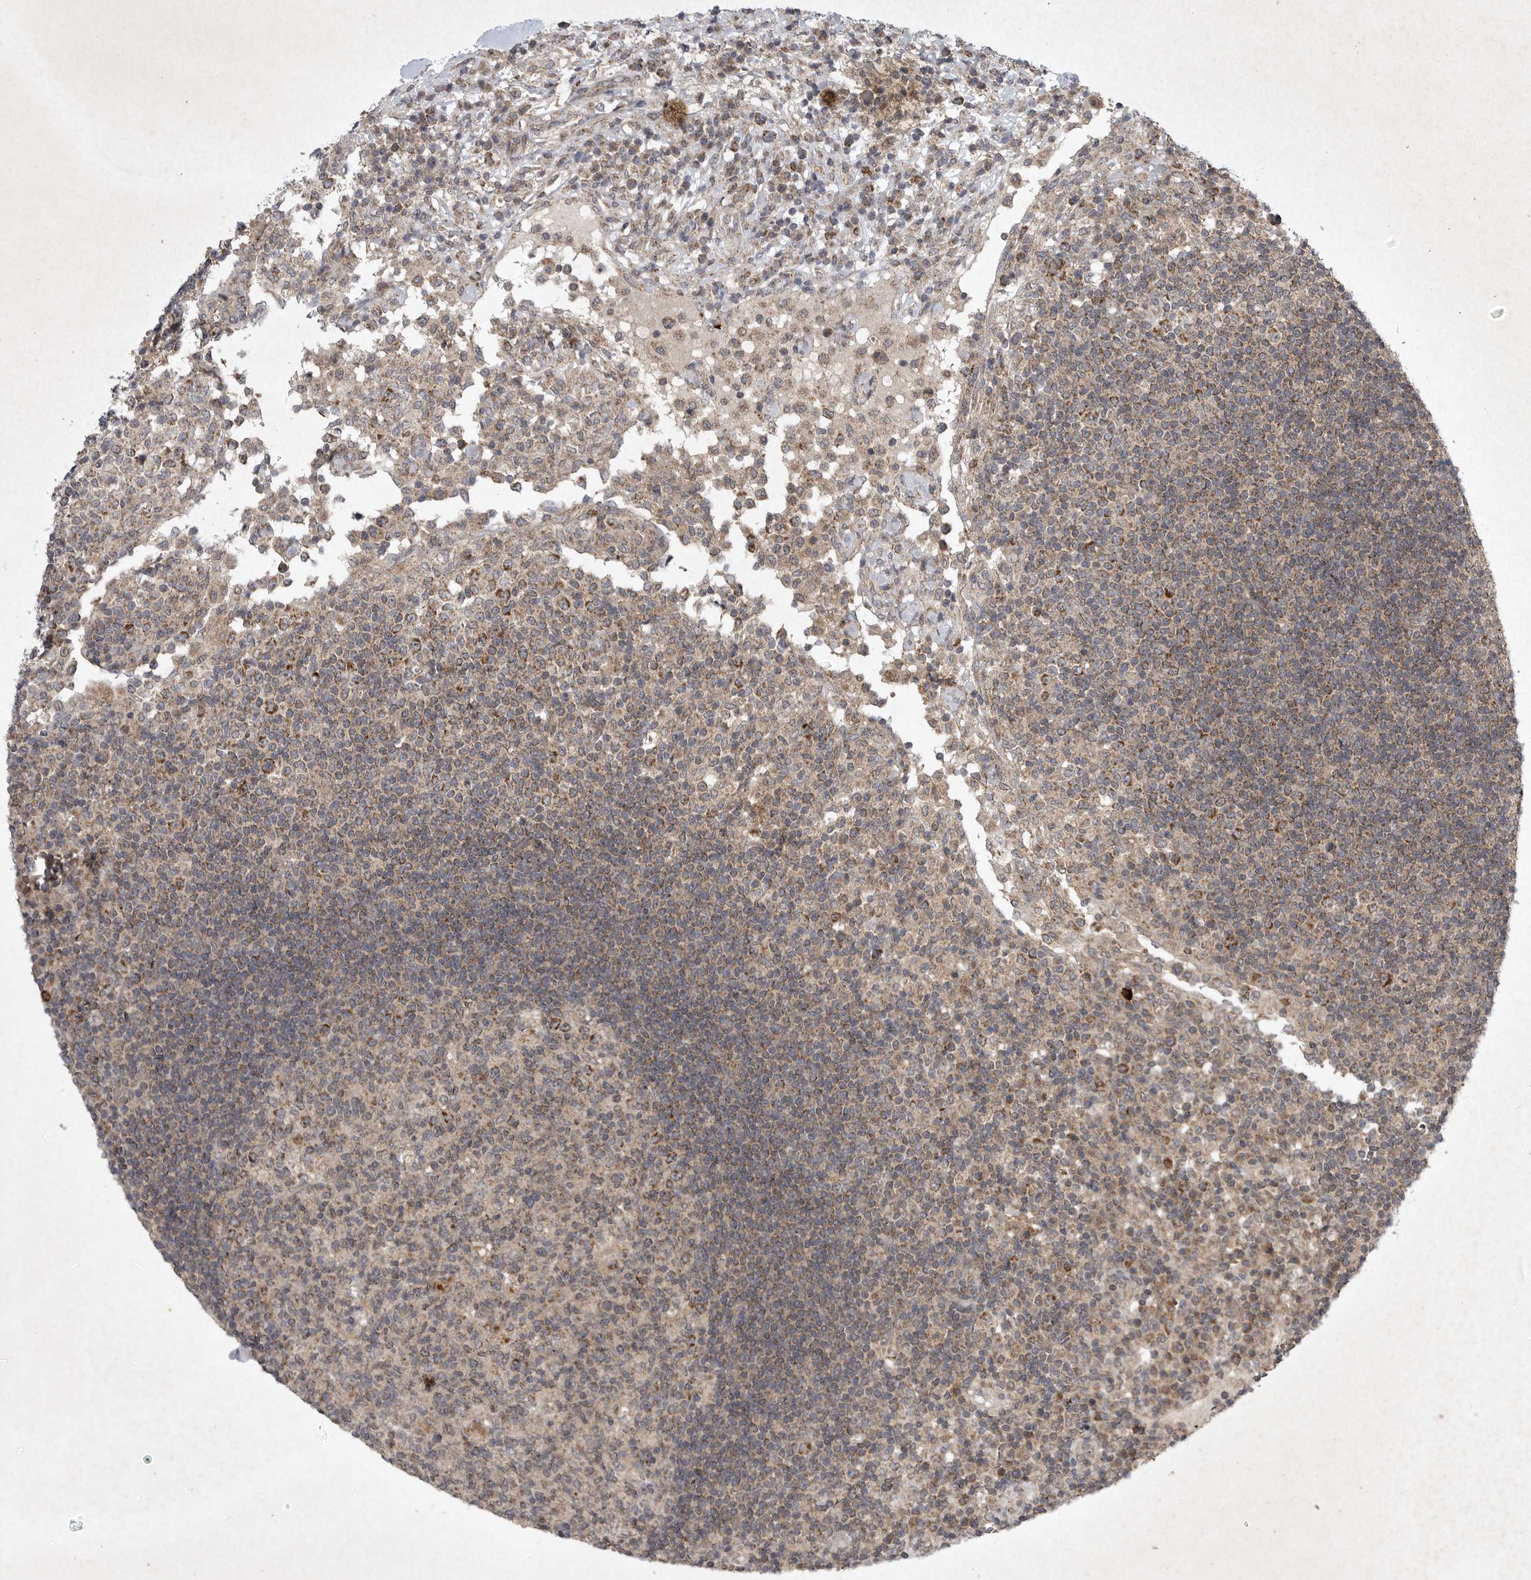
{"staining": {"intensity": "moderate", "quantity": "<25%", "location": "cytoplasmic/membranous"}, "tissue": "lymph node", "cell_type": "Germinal center cells", "image_type": "normal", "snomed": [{"axis": "morphology", "description": "Normal tissue, NOS"}, {"axis": "topography", "description": "Lymph node"}], "caption": "The image displays a brown stain indicating the presence of a protein in the cytoplasmic/membranous of germinal center cells in lymph node. Nuclei are stained in blue.", "gene": "DDR1", "patient": {"sex": "female", "age": 53}}